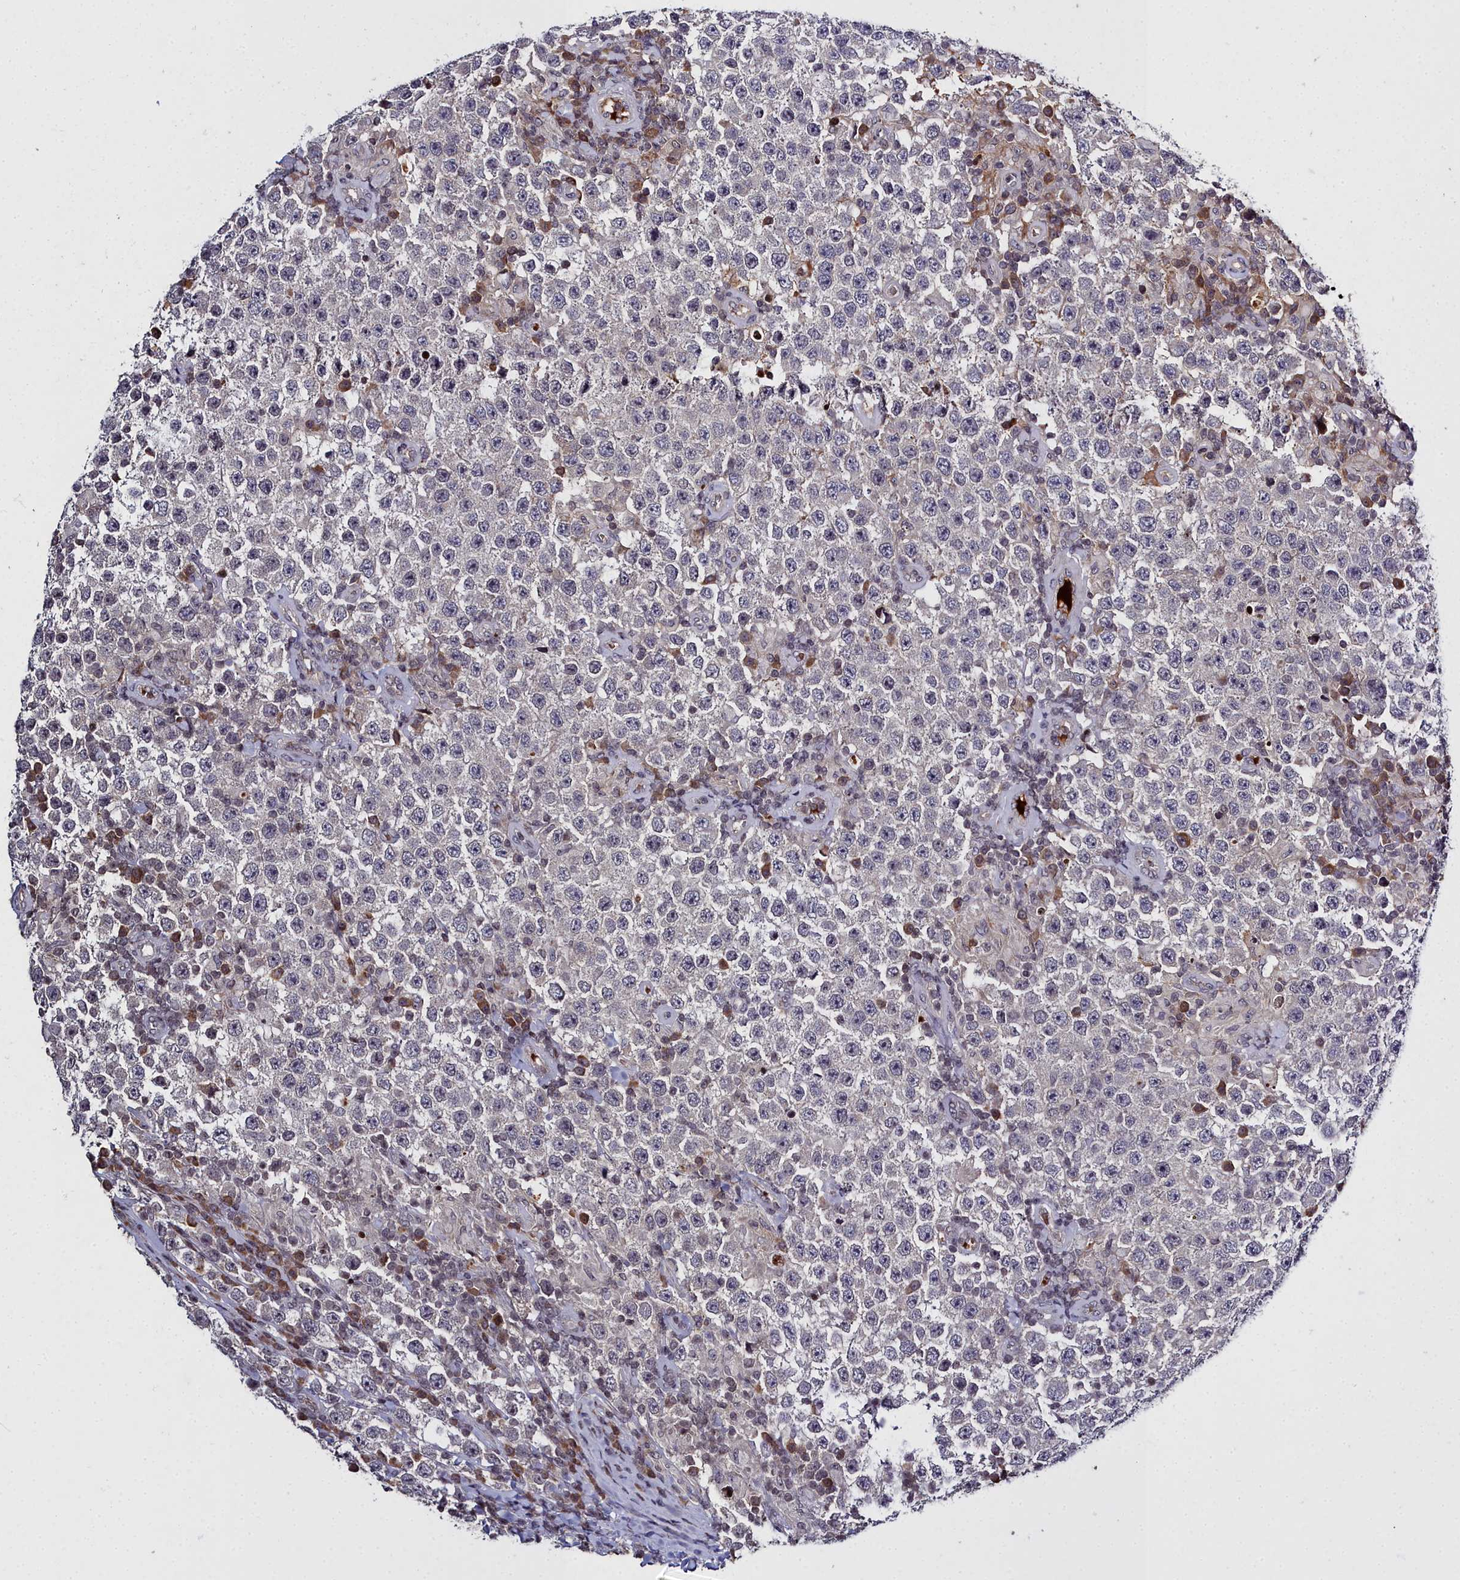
{"staining": {"intensity": "negative", "quantity": "none", "location": "none"}, "tissue": "testis cancer", "cell_type": "Tumor cells", "image_type": "cancer", "snomed": [{"axis": "morphology", "description": "Normal tissue, NOS"}, {"axis": "morphology", "description": "Urothelial carcinoma, High grade"}, {"axis": "morphology", "description": "Seminoma, NOS"}, {"axis": "morphology", "description": "Carcinoma, Embryonal, NOS"}, {"axis": "topography", "description": "Urinary bladder"}, {"axis": "topography", "description": "Testis"}], "caption": "Testis cancer was stained to show a protein in brown. There is no significant staining in tumor cells.", "gene": "FZD4", "patient": {"sex": "male", "age": 41}}